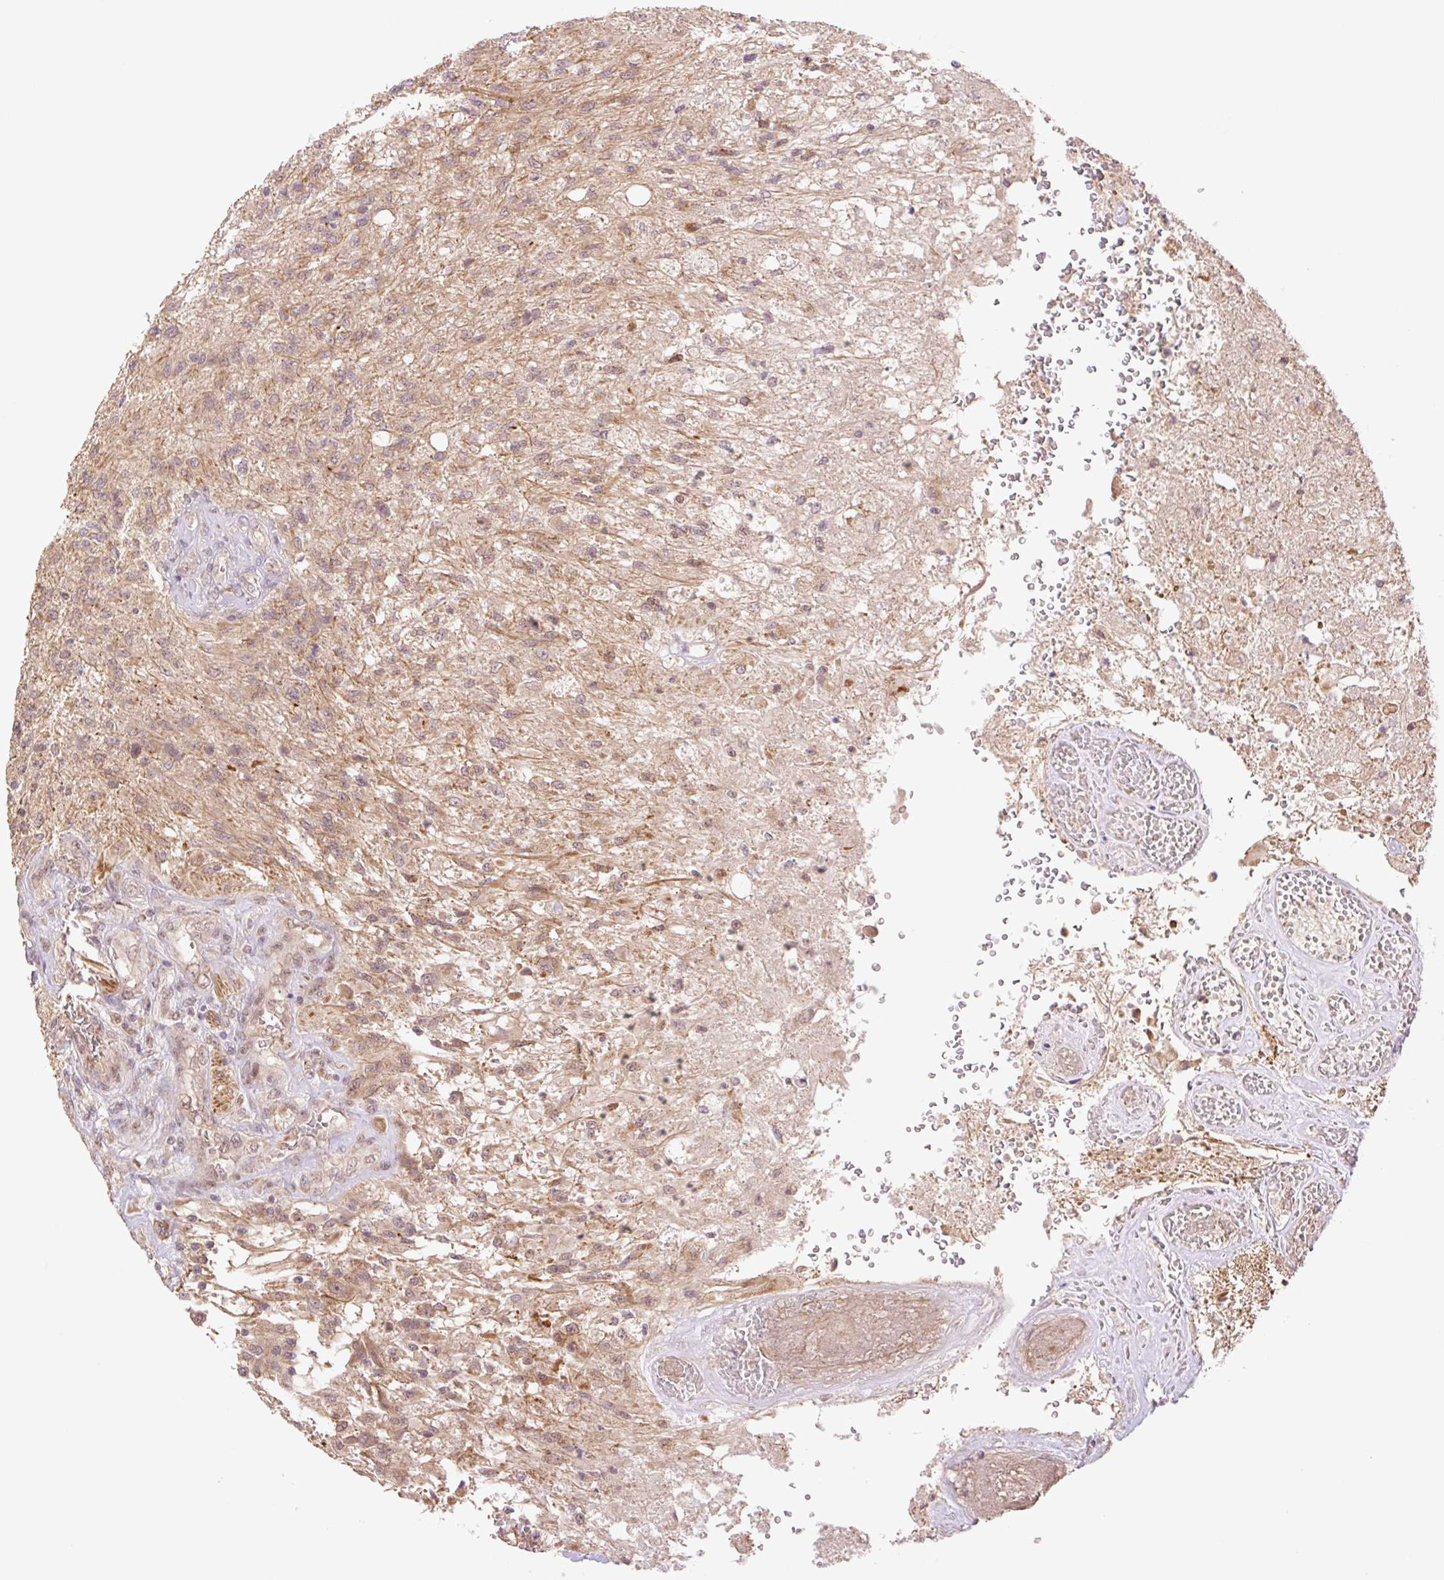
{"staining": {"intensity": "weak", "quantity": "<25%", "location": "cytoplasmic/membranous"}, "tissue": "glioma", "cell_type": "Tumor cells", "image_type": "cancer", "snomed": [{"axis": "morphology", "description": "Glioma, malignant, High grade"}, {"axis": "topography", "description": "Brain"}], "caption": "A histopathology image of human high-grade glioma (malignant) is negative for staining in tumor cells.", "gene": "YJU2B", "patient": {"sex": "male", "age": 56}}